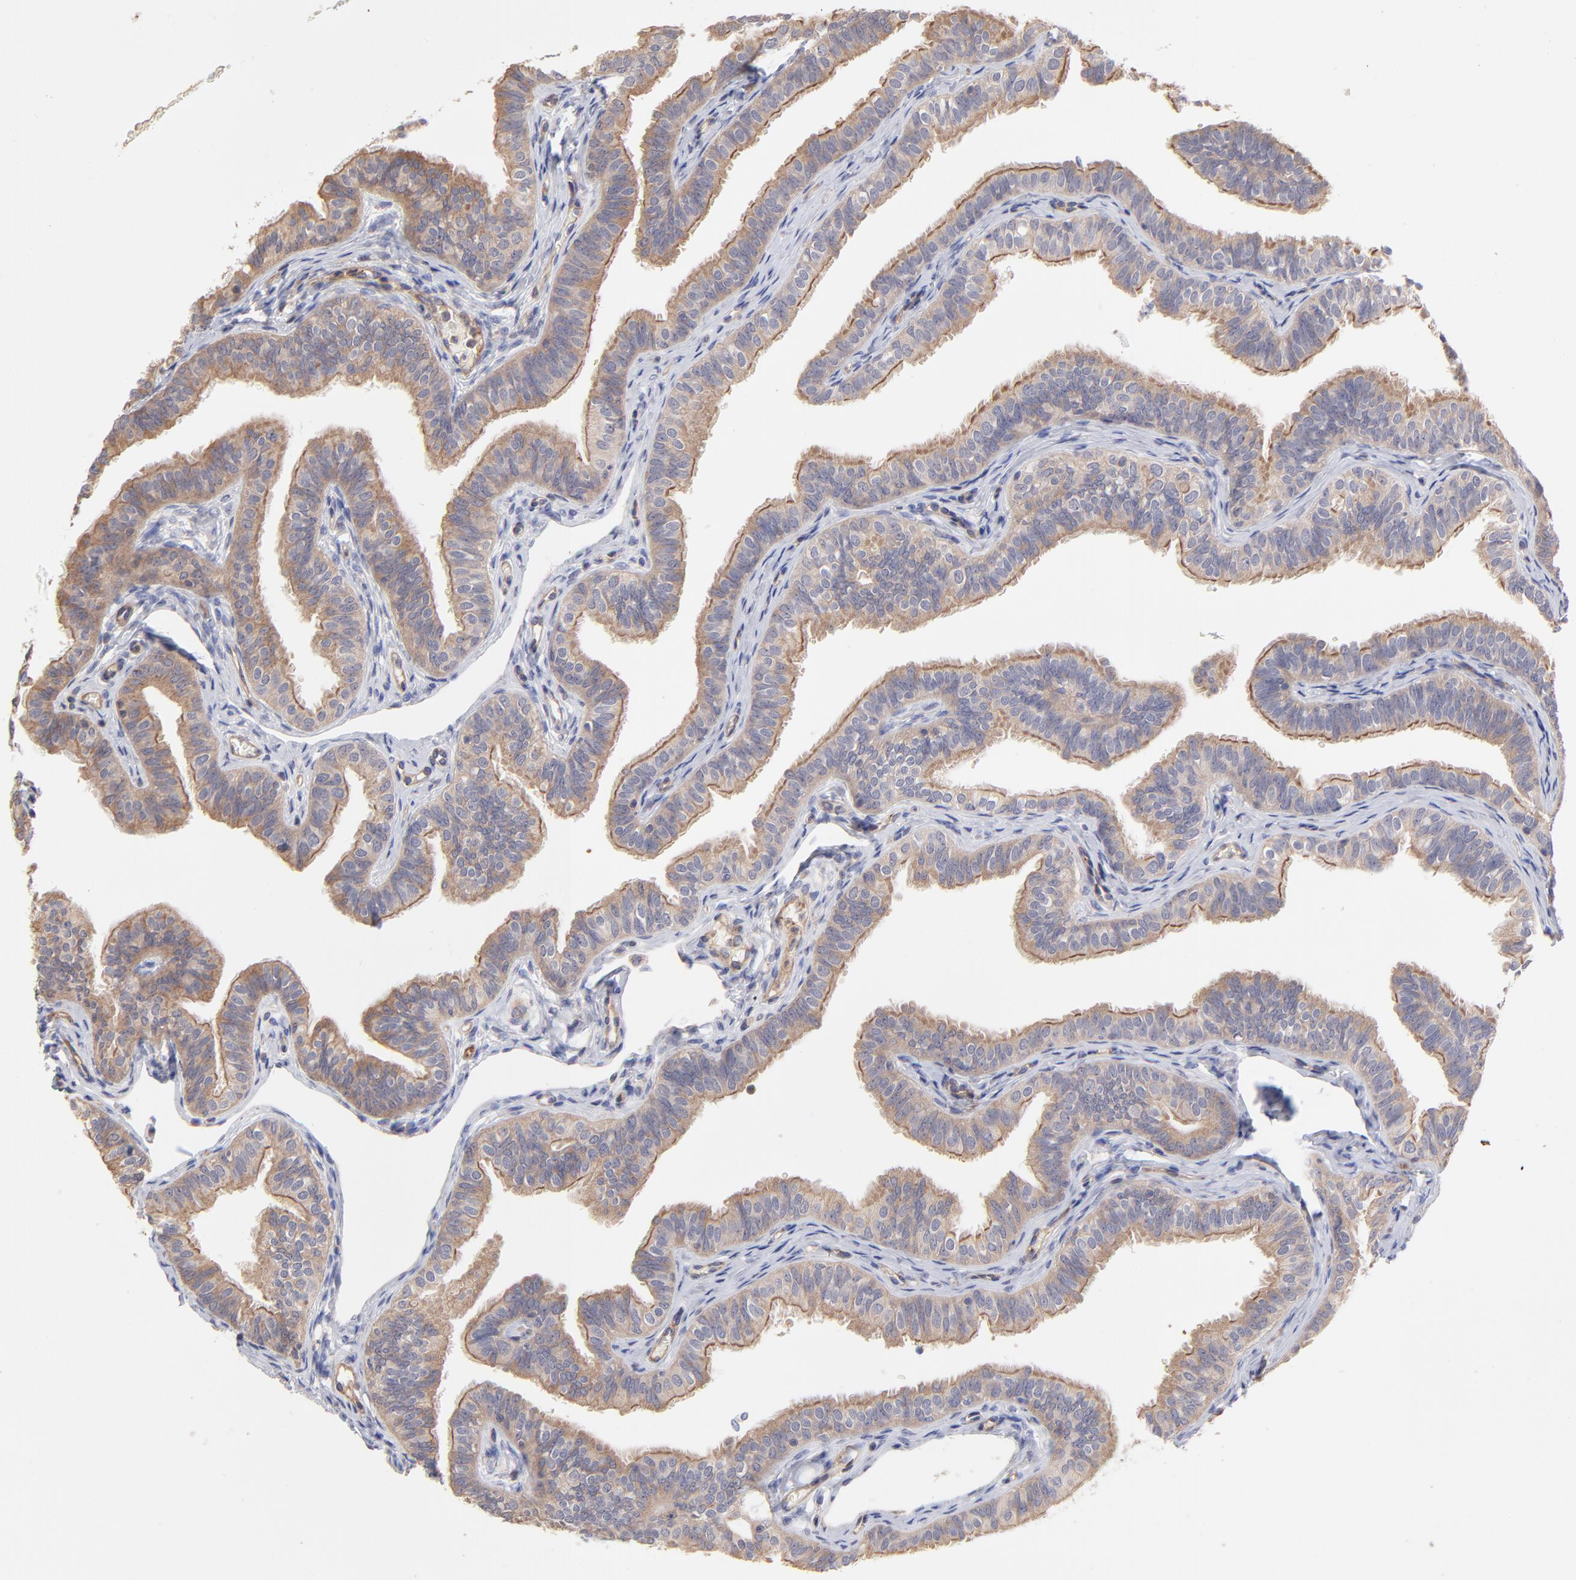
{"staining": {"intensity": "moderate", "quantity": ">75%", "location": "cytoplasmic/membranous"}, "tissue": "fallopian tube", "cell_type": "Glandular cells", "image_type": "normal", "snomed": [{"axis": "morphology", "description": "Normal tissue, NOS"}, {"axis": "morphology", "description": "Dermoid, NOS"}, {"axis": "topography", "description": "Fallopian tube"}], "caption": "Moderate cytoplasmic/membranous expression is appreciated in approximately >75% of glandular cells in normal fallopian tube. (DAB (3,3'-diaminobenzidine) = brown stain, brightfield microscopy at high magnification).", "gene": "ASB7", "patient": {"sex": "female", "age": 33}}